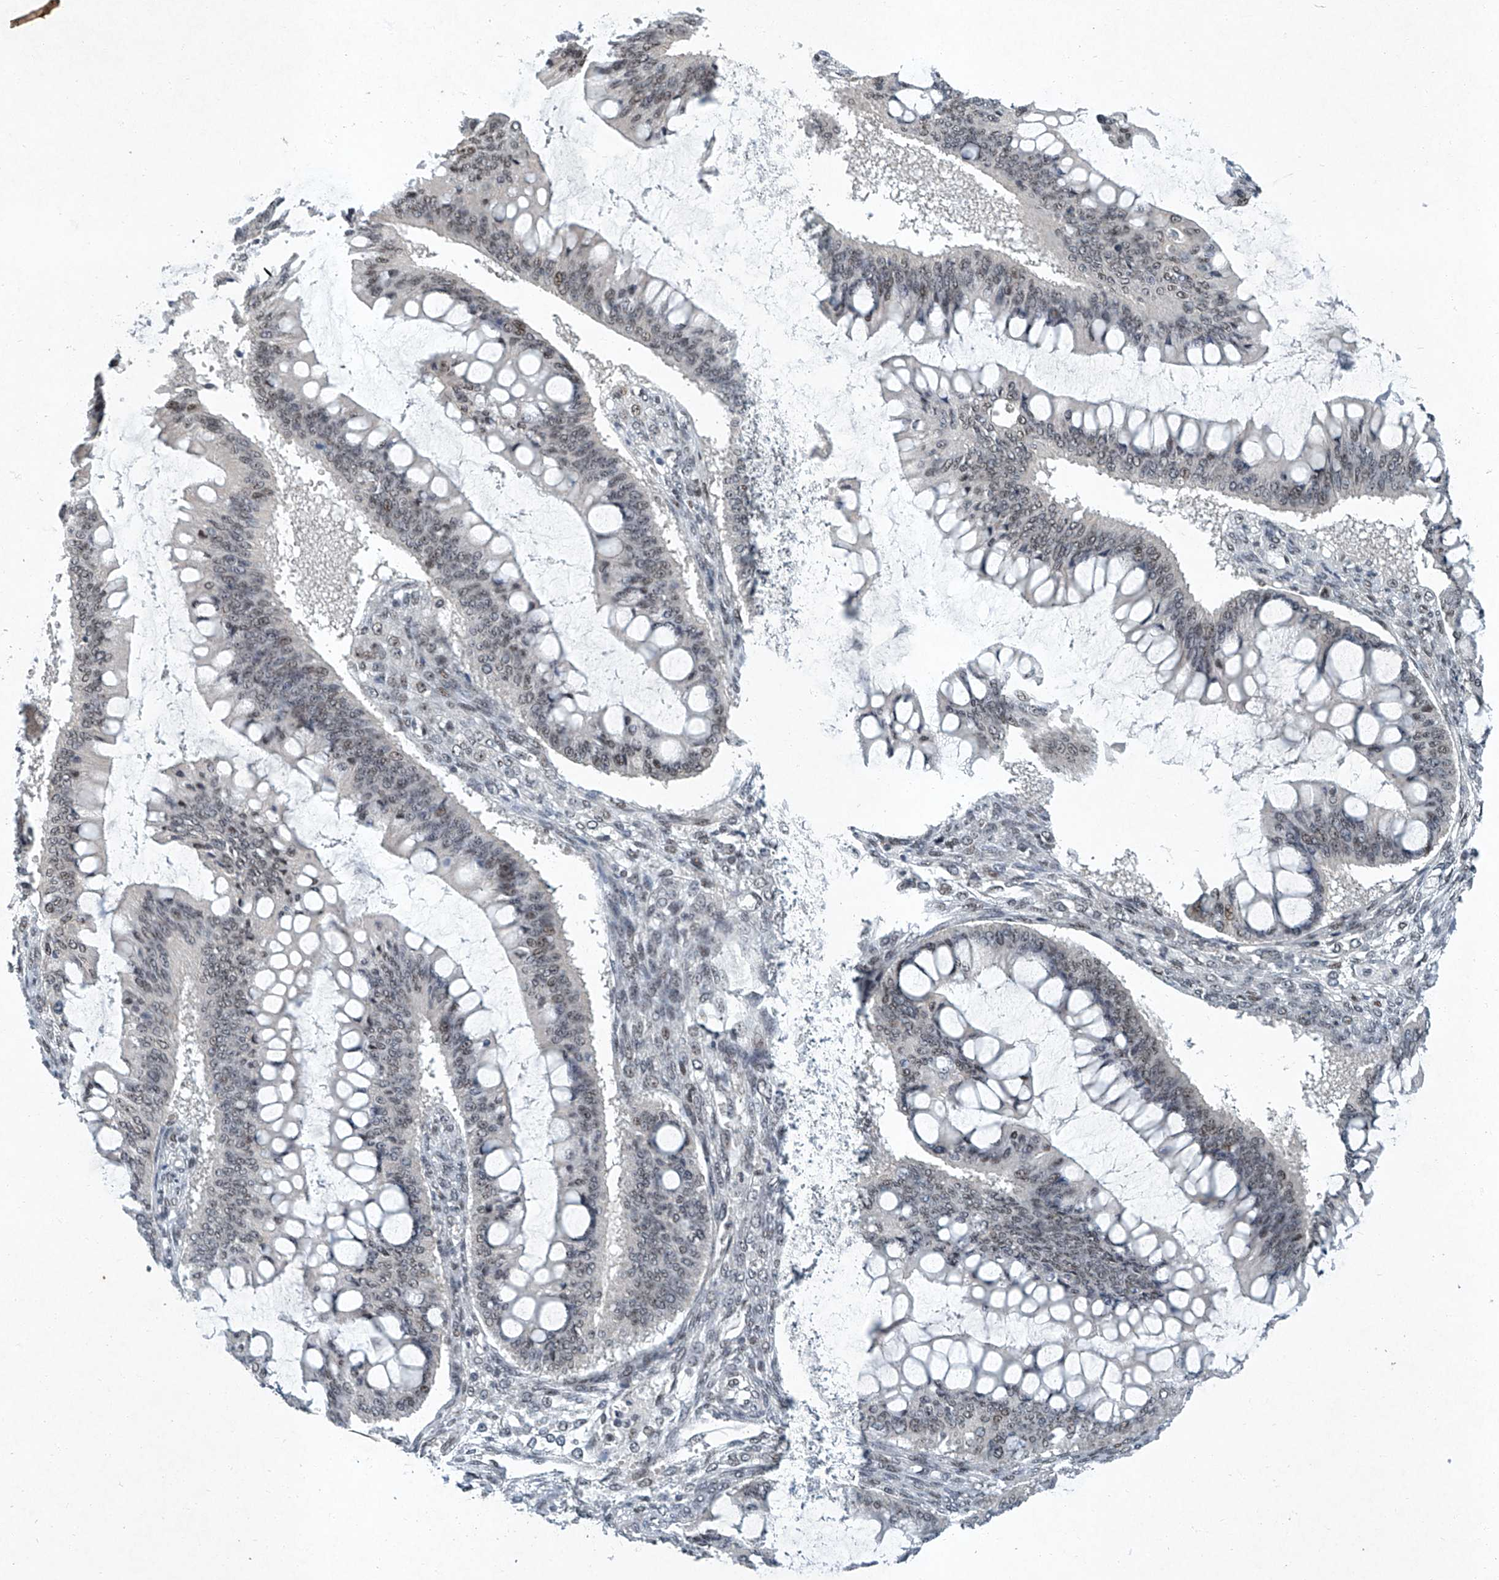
{"staining": {"intensity": "weak", "quantity": "25%-75%", "location": "nuclear"}, "tissue": "ovarian cancer", "cell_type": "Tumor cells", "image_type": "cancer", "snomed": [{"axis": "morphology", "description": "Cystadenocarcinoma, mucinous, NOS"}, {"axis": "topography", "description": "Ovary"}], "caption": "Immunohistochemistry histopathology image of neoplastic tissue: human ovarian cancer stained using IHC exhibits low levels of weak protein expression localized specifically in the nuclear of tumor cells, appearing as a nuclear brown color.", "gene": "TFDP1", "patient": {"sex": "female", "age": 73}}